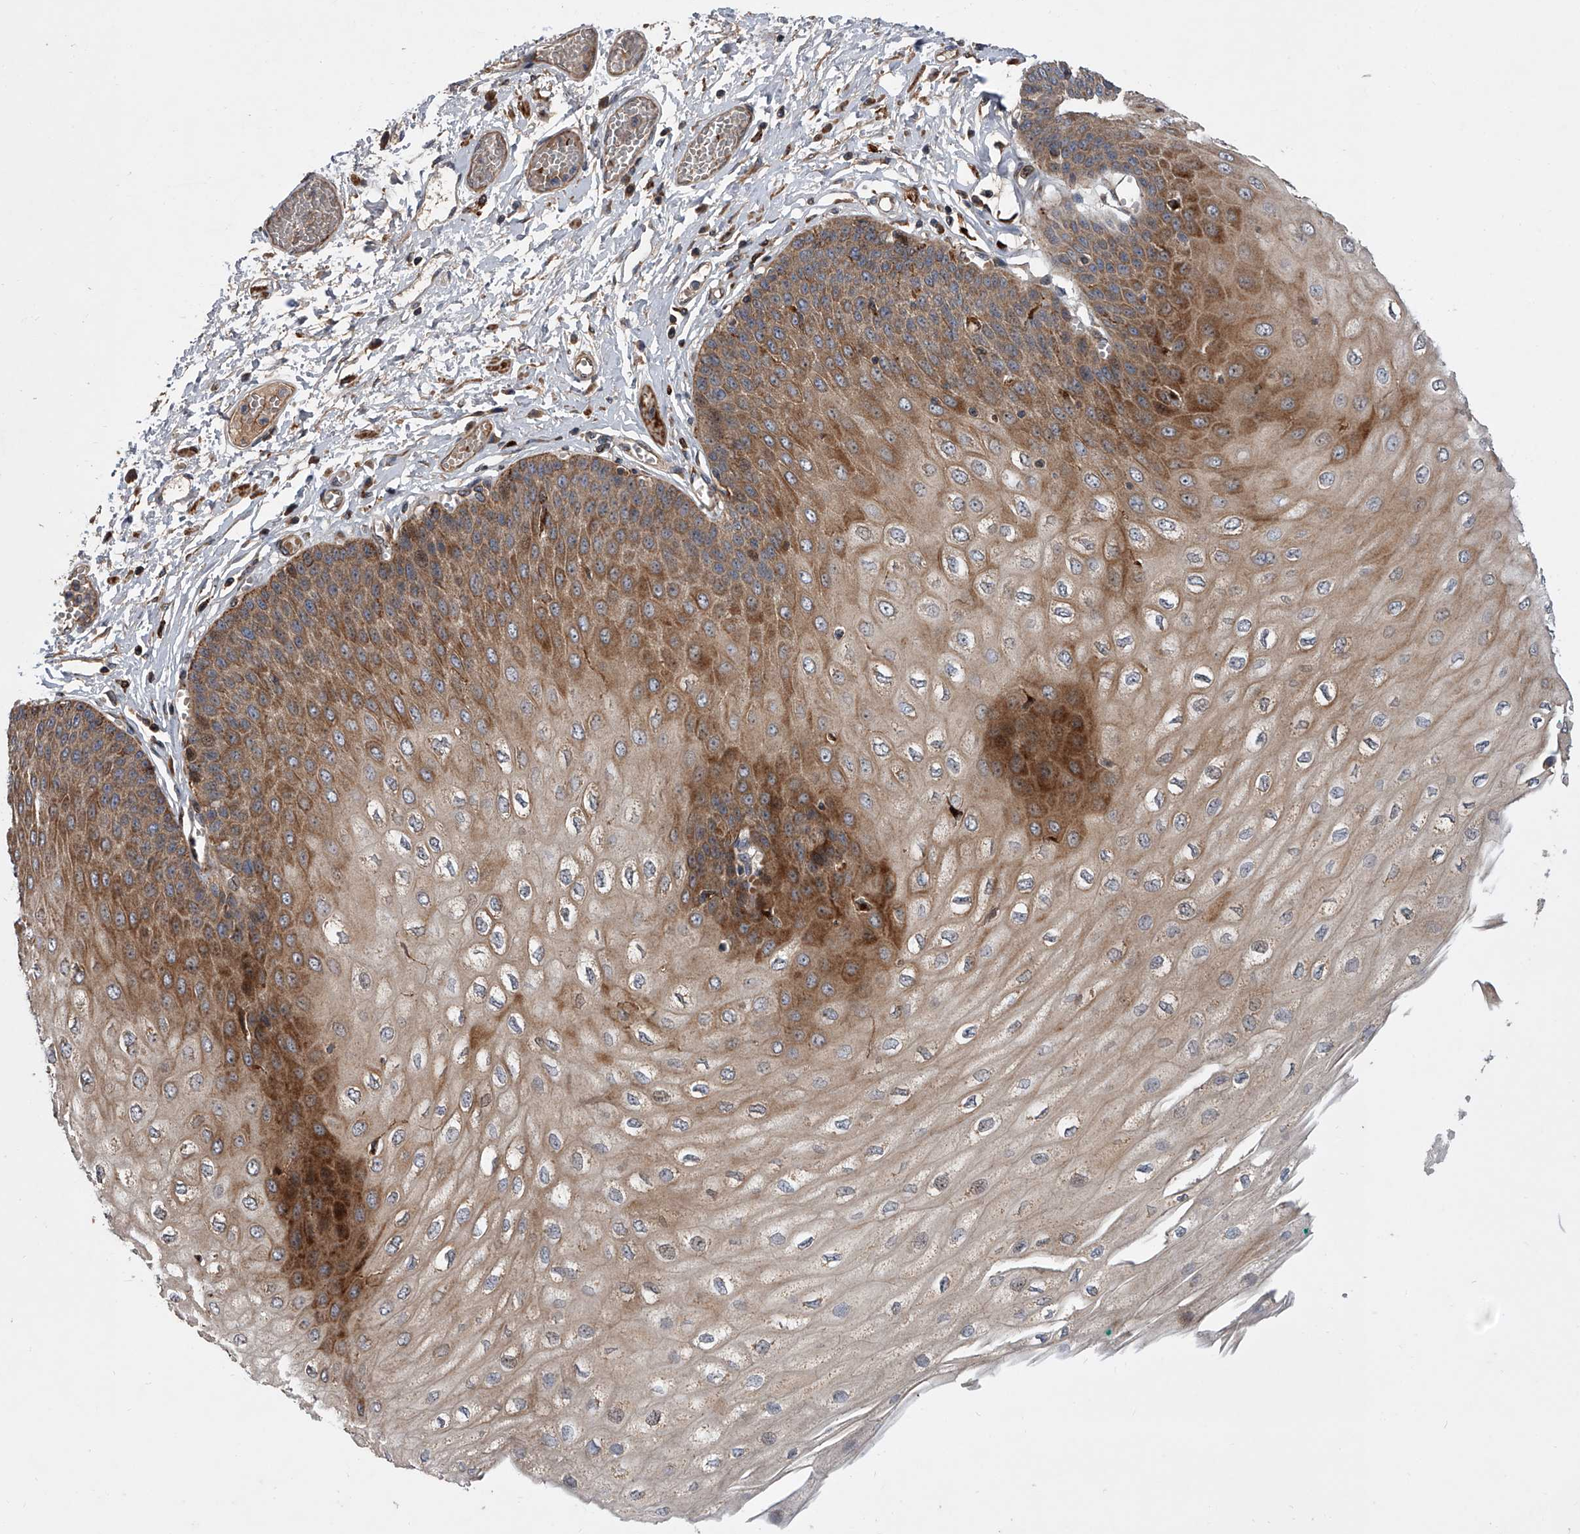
{"staining": {"intensity": "strong", "quantity": ">75%", "location": "cytoplasmic/membranous"}, "tissue": "esophagus", "cell_type": "Squamous epithelial cells", "image_type": "normal", "snomed": [{"axis": "morphology", "description": "Normal tissue, NOS"}, {"axis": "topography", "description": "Esophagus"}], "caption": "Immunohistochemical staining of normal human esophagus exhibits high levels of strong cytoplasmic/membranous positivity in approximately >75% of squamous epithelial cells.", "gene": "USP47", "patient": {"sex": "male", "age": 60}}